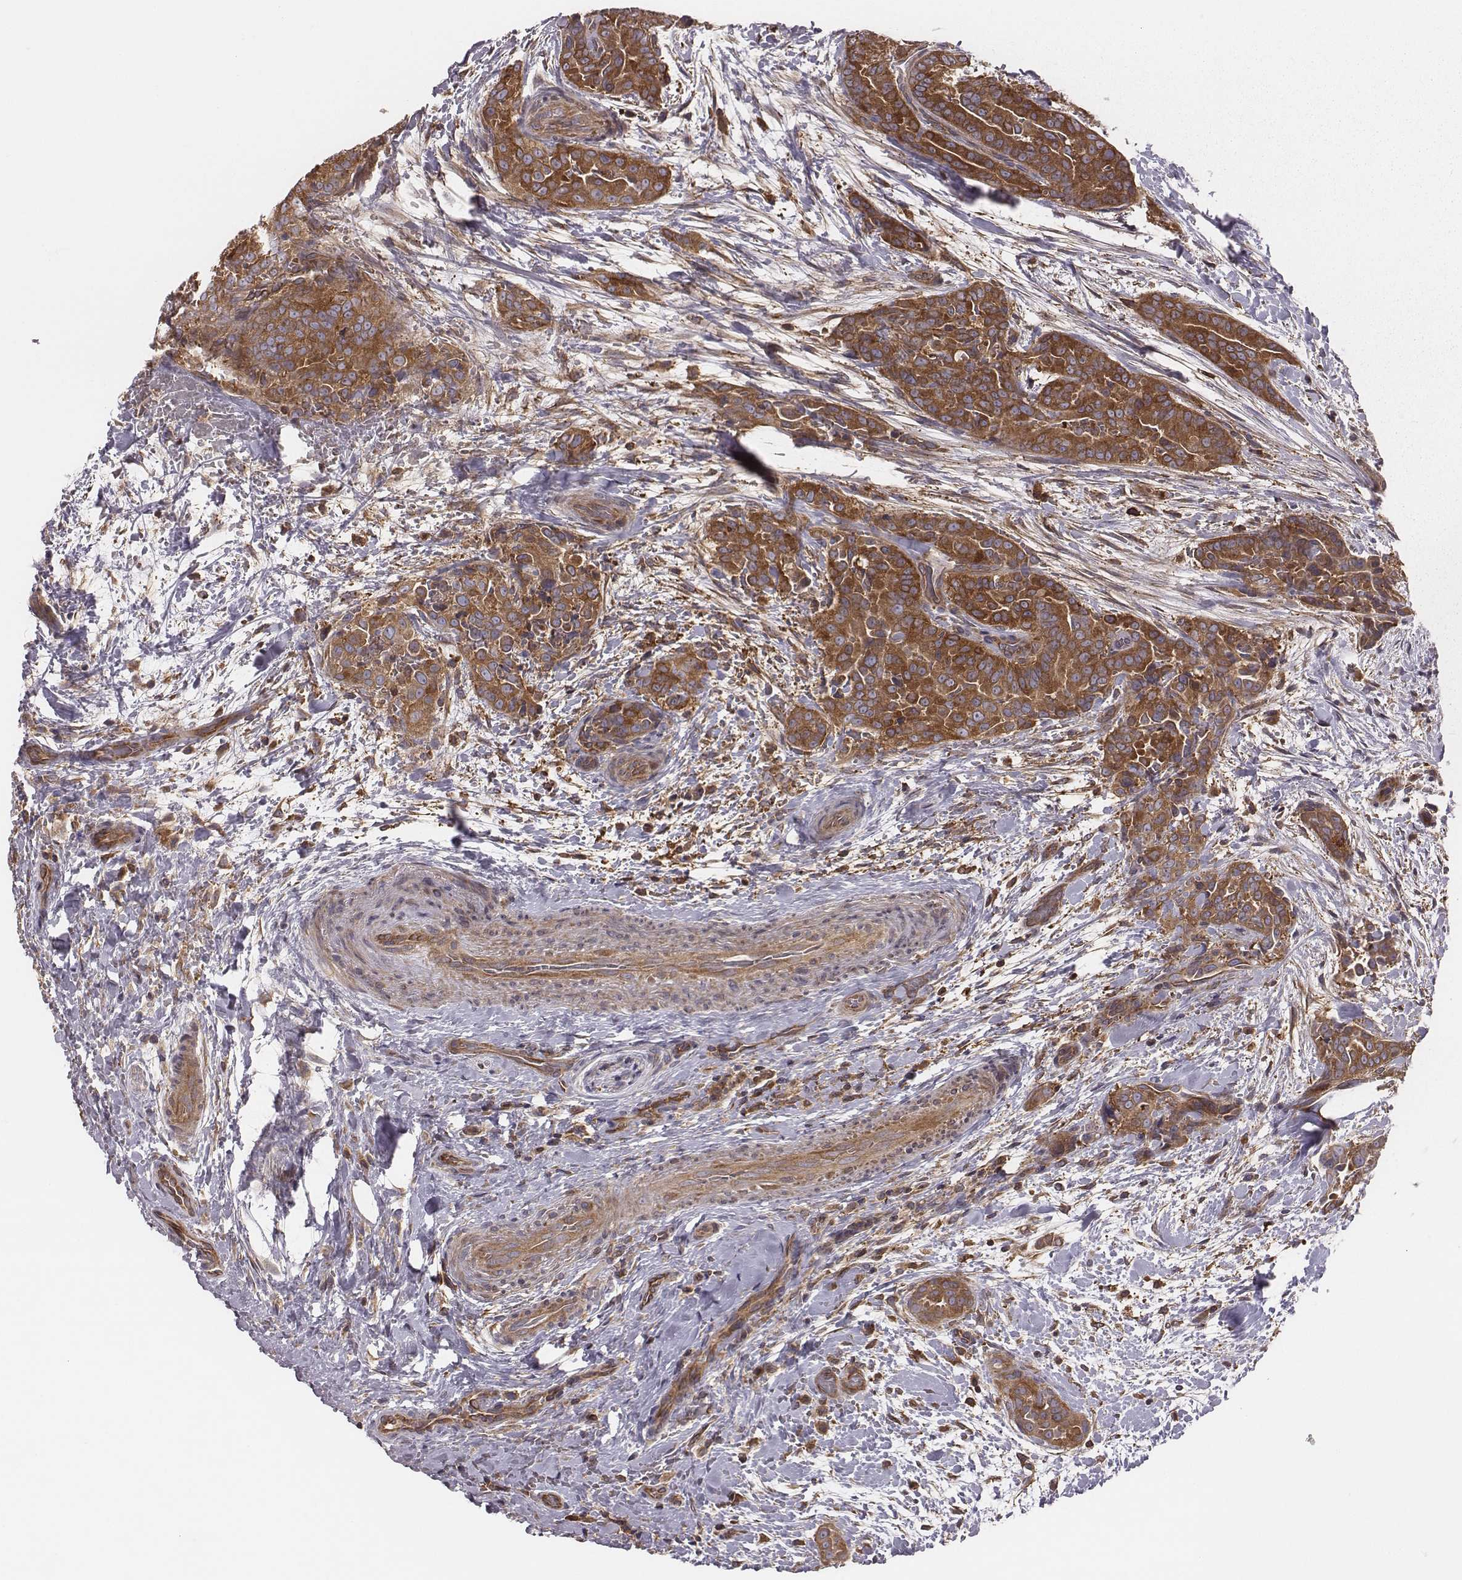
{"staining": {"intensity": "moderate", "quantity": ">75%", "location": "cytoplasmic/membranous"}, "tissue": "thyroid cancer", "cell_type": "Tumor cells", "image_type": "cancer", "snomed": [{"axis": "morphology", "description": "Papillary adenocarcinoma, NOS"}, {"axis": "topography", "description": "Thyroid gland"}], "caption": "High-power microscopy captured an IHC micrograph of thyroid cancer (papillary adenocarcinoma), revealing moderate cytoplasmic/membranous staining in approximately >75% of tumor cells.", "gene": "CAD", "patient": {"sex": "male", "age": 61}}